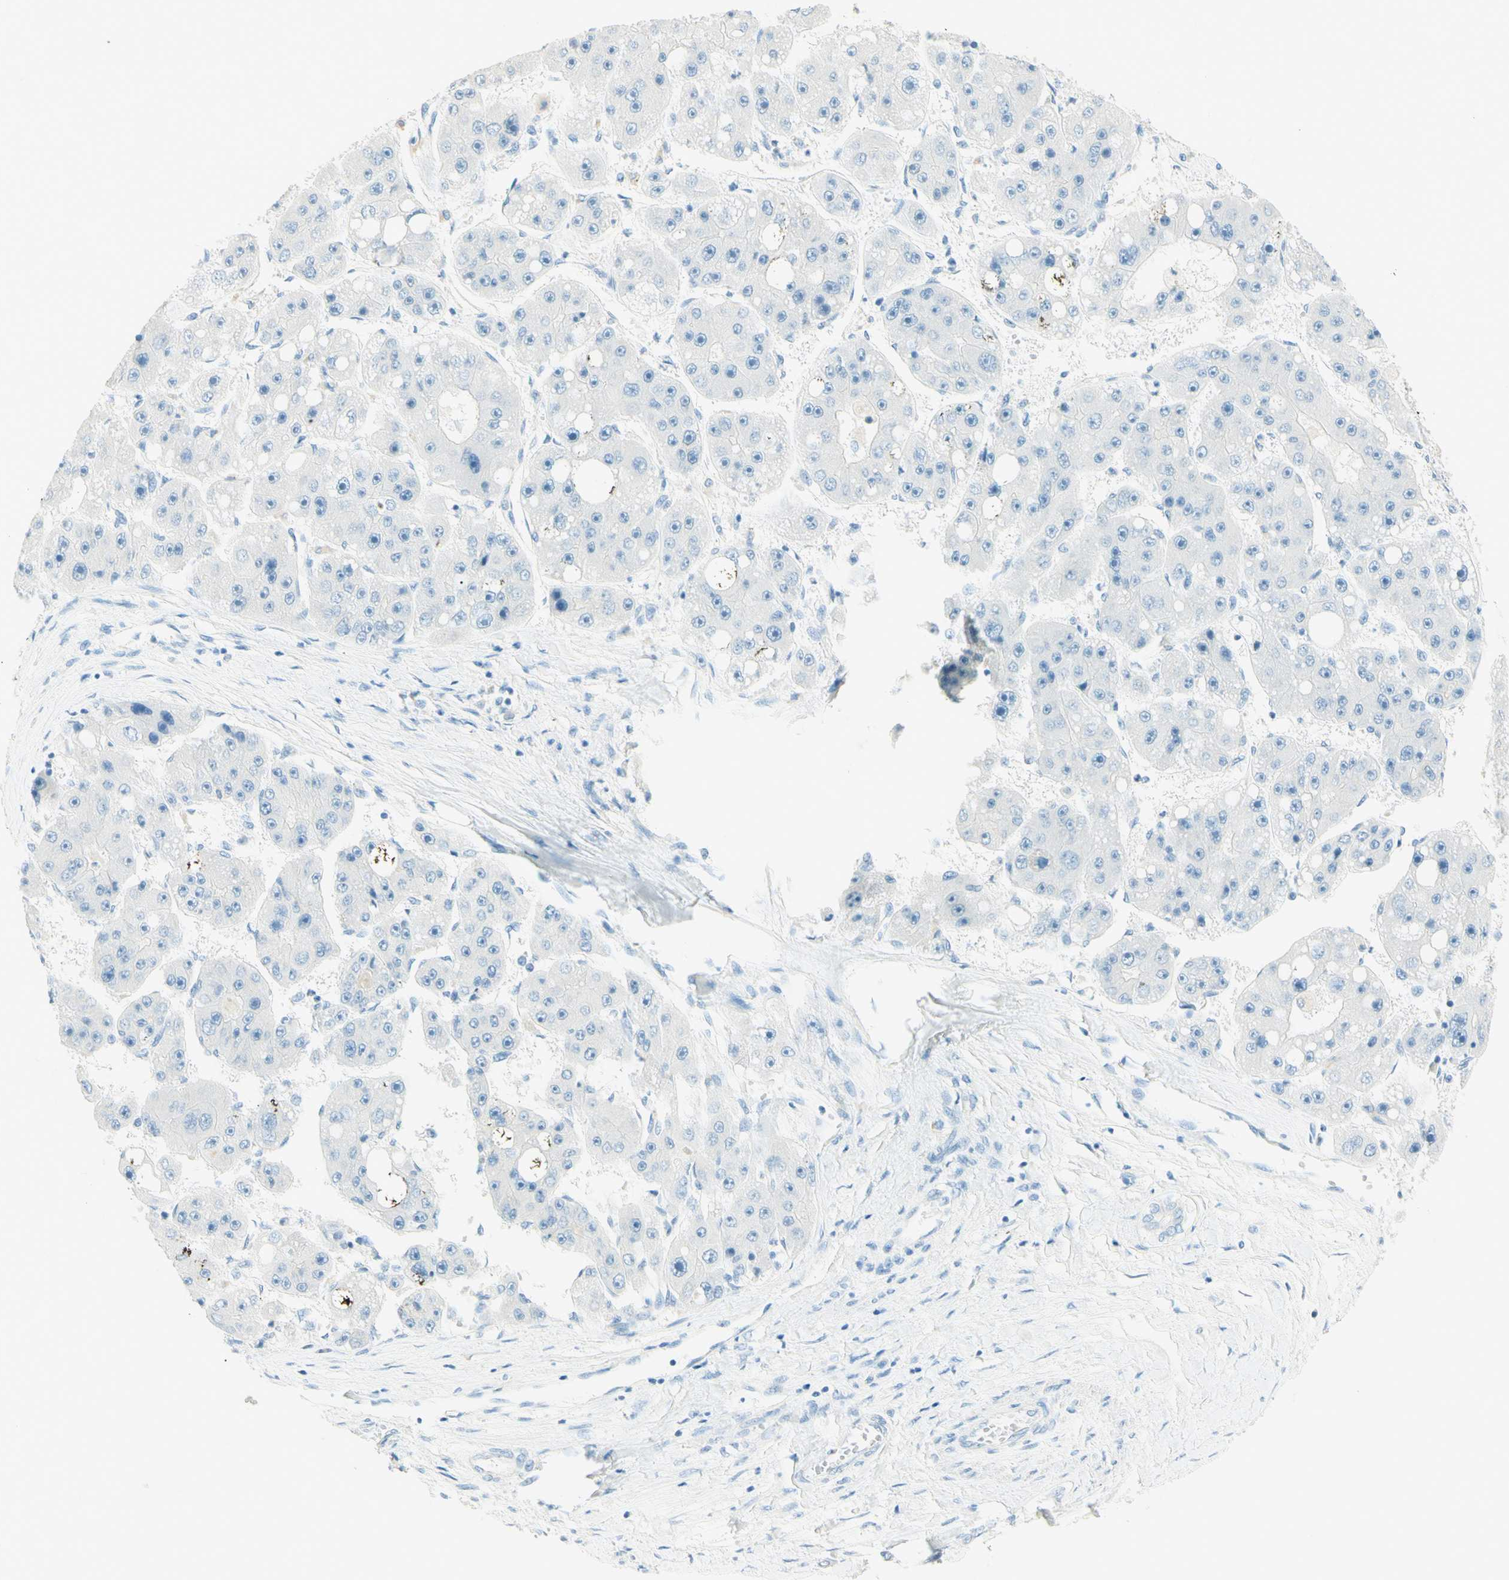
{"staining": {"intensity": "negative", "quantity": "none", "location": "none"}, "tissue": "liver cancer", "cell_type": "Tumor cells", "image_type": "cancer", "snomed": [{"axis": "morphology", "description": "Carcinoma, Hepatocellular, NOS"}, {"axis": "topography", "description": "Liver"}], "caption": "Liver cancer was stained to show a protein in brown. There is no significant staining in tumor cells. The staining is performed using DAB brown chromogen with nuclei counter-stained in using hematoxylin.", "gene": "TMEM132D", "patient": {"sex": "female", "age": 61}}